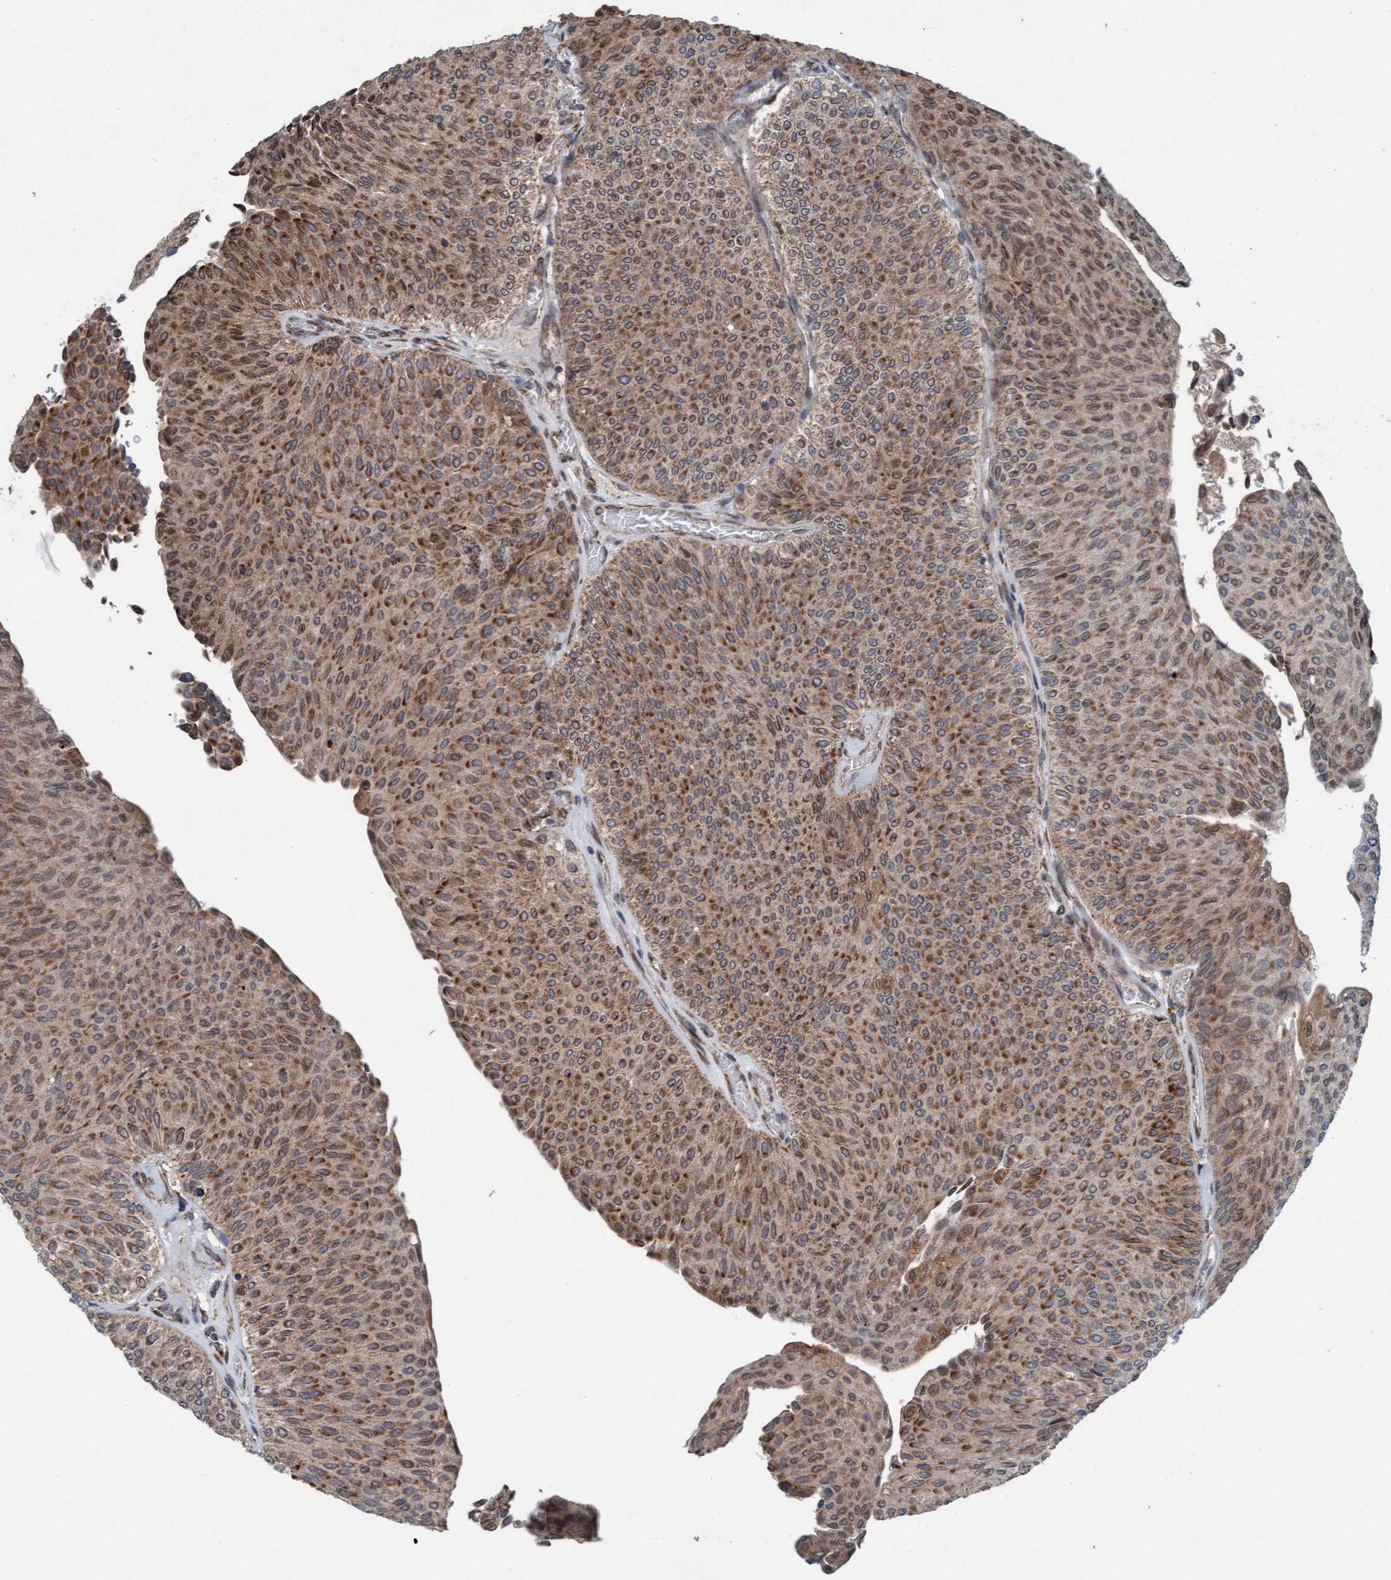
{"staining": {"intensity": "strong", "quantity": ">75%", "location": "cytoplasmic/membranous"}, "tissue": "urothelial cancer", "cell_type": "Tumor cells", "image_type": "cancer", "snomed": [{"axis": "morphology", "description": "Urothelial carcinoma, Low grade"}, {"axis": "topography", "description": "Urinary bladder"}], "caption": "This image exhibits urothelial cancer stained with immunohistochemistry (IHC) to label a protein in brown. The cytoplasmic/membranous of tumor cells show strong positivity for the protein. Nuclei are counter-stained blue.", "gene": "MRPS23", "patient": {"sex": "male", "age": 78}}